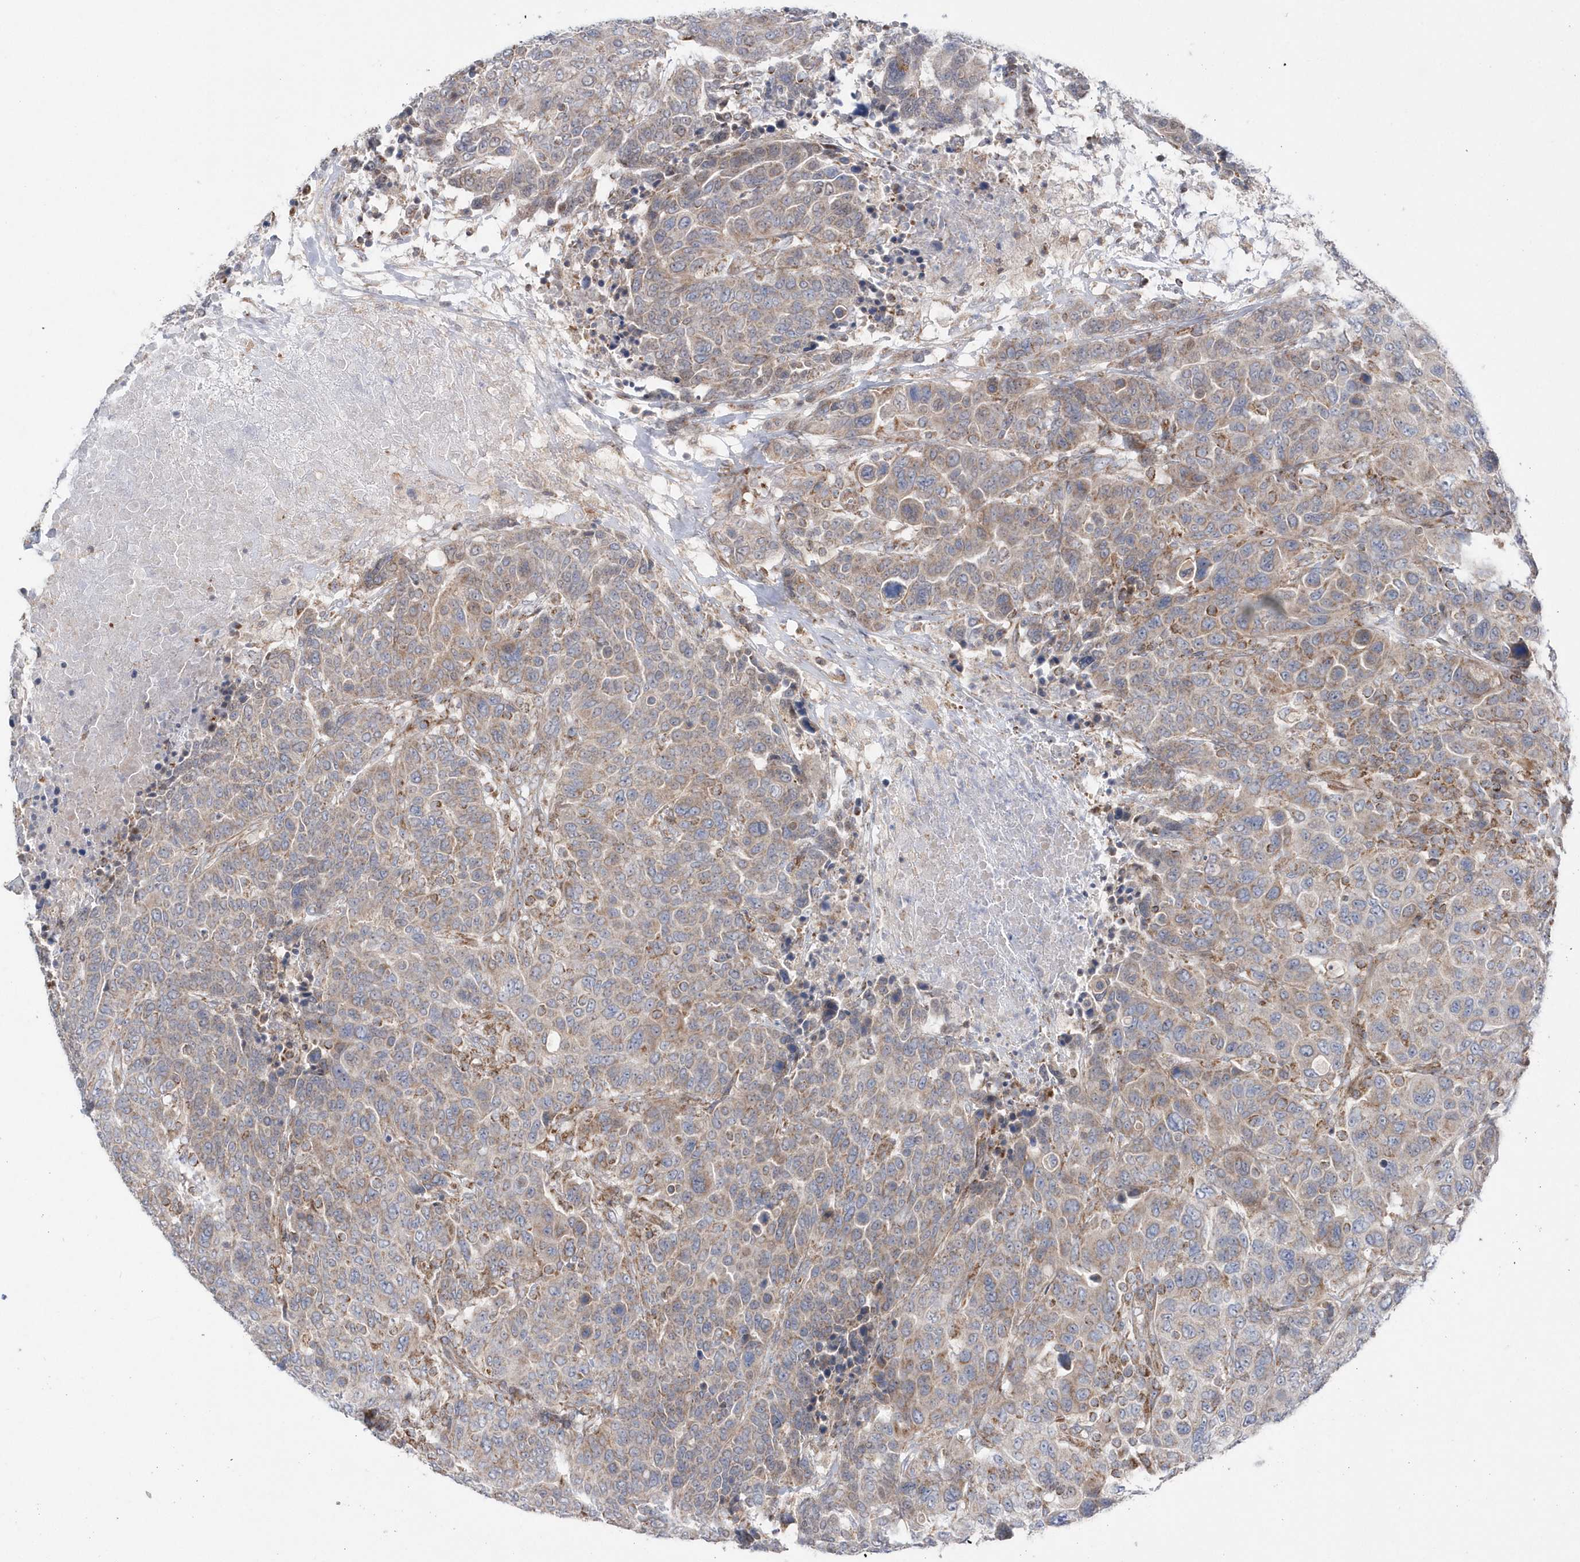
{"staining": {"intensity": "weak", "quantity": ">75%", "location": "cytoplasmic/membranous"}, "tissue": "breast cancer", "cell_type": "Tumor cells", "image_type": "cancer", "snomed": [{"axis": "morphology", "description": "Duct carcinoma"}, {"axis": "topography", "description": "Breast"}], "caption": "Human breast invasive ductal carcinoma stained for a protein (brown) demonstrates weak cytoplasmic/membranous positive positivity in about >75% of tumor cells.", "gene": "OPA1", "patient": {"sex": "female", "age": 37}}